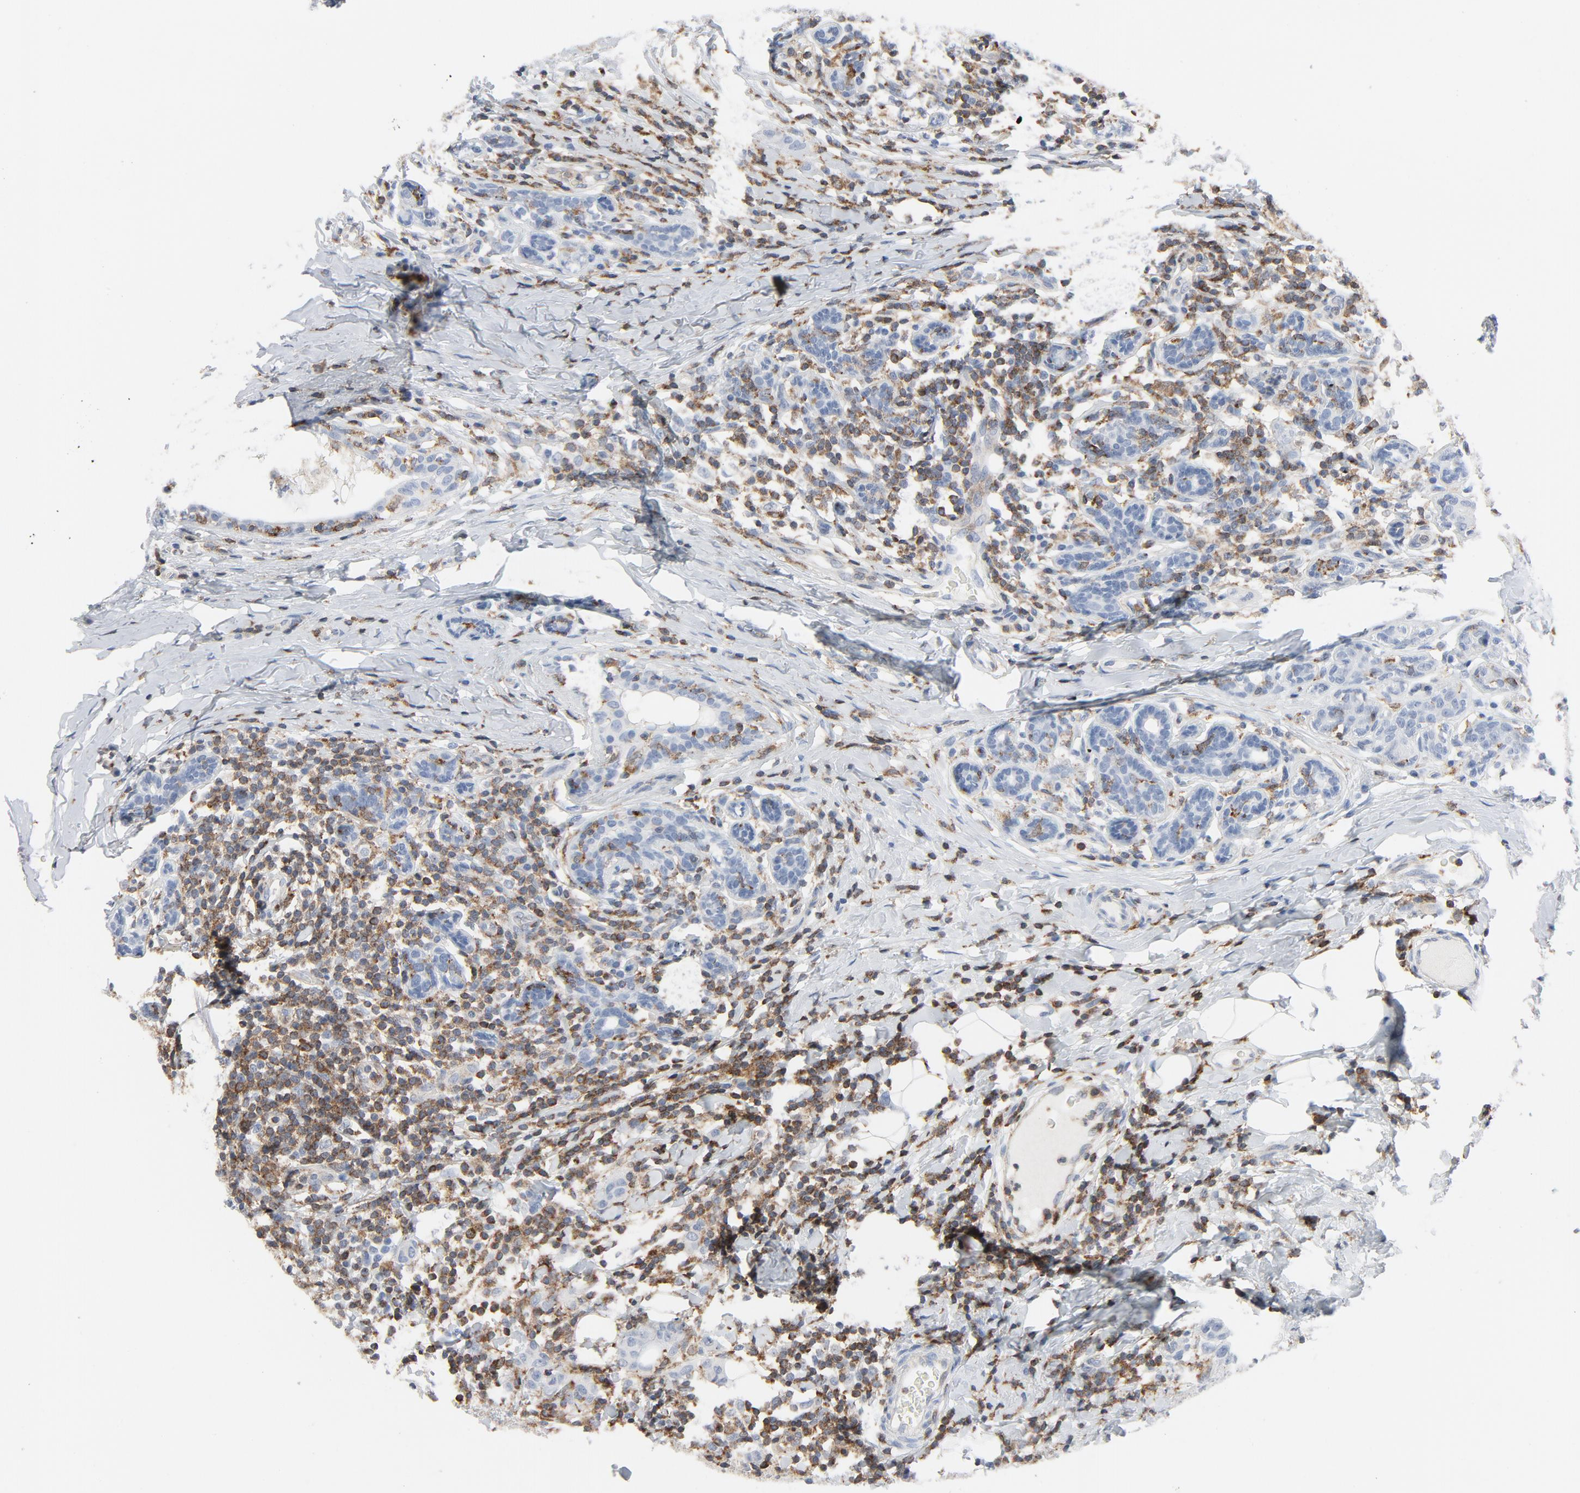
{"staining": {"intensity": "negative", "quantity": "none", "location": "none"}, "tissue": "breast cancer", "cell_type": "Tumor cells", "image_type": "cancer", "snomed": [{"axis": "morphology", "description": "Duct carcinoma"}, {"axis": "topography", "description": "Breast"}], "caption": "There is no significant expression in tumor cells of invasive ductal carcinoma (breast).", "gene": "LCP2", "patient": {"sex": "female", "age": 40}}